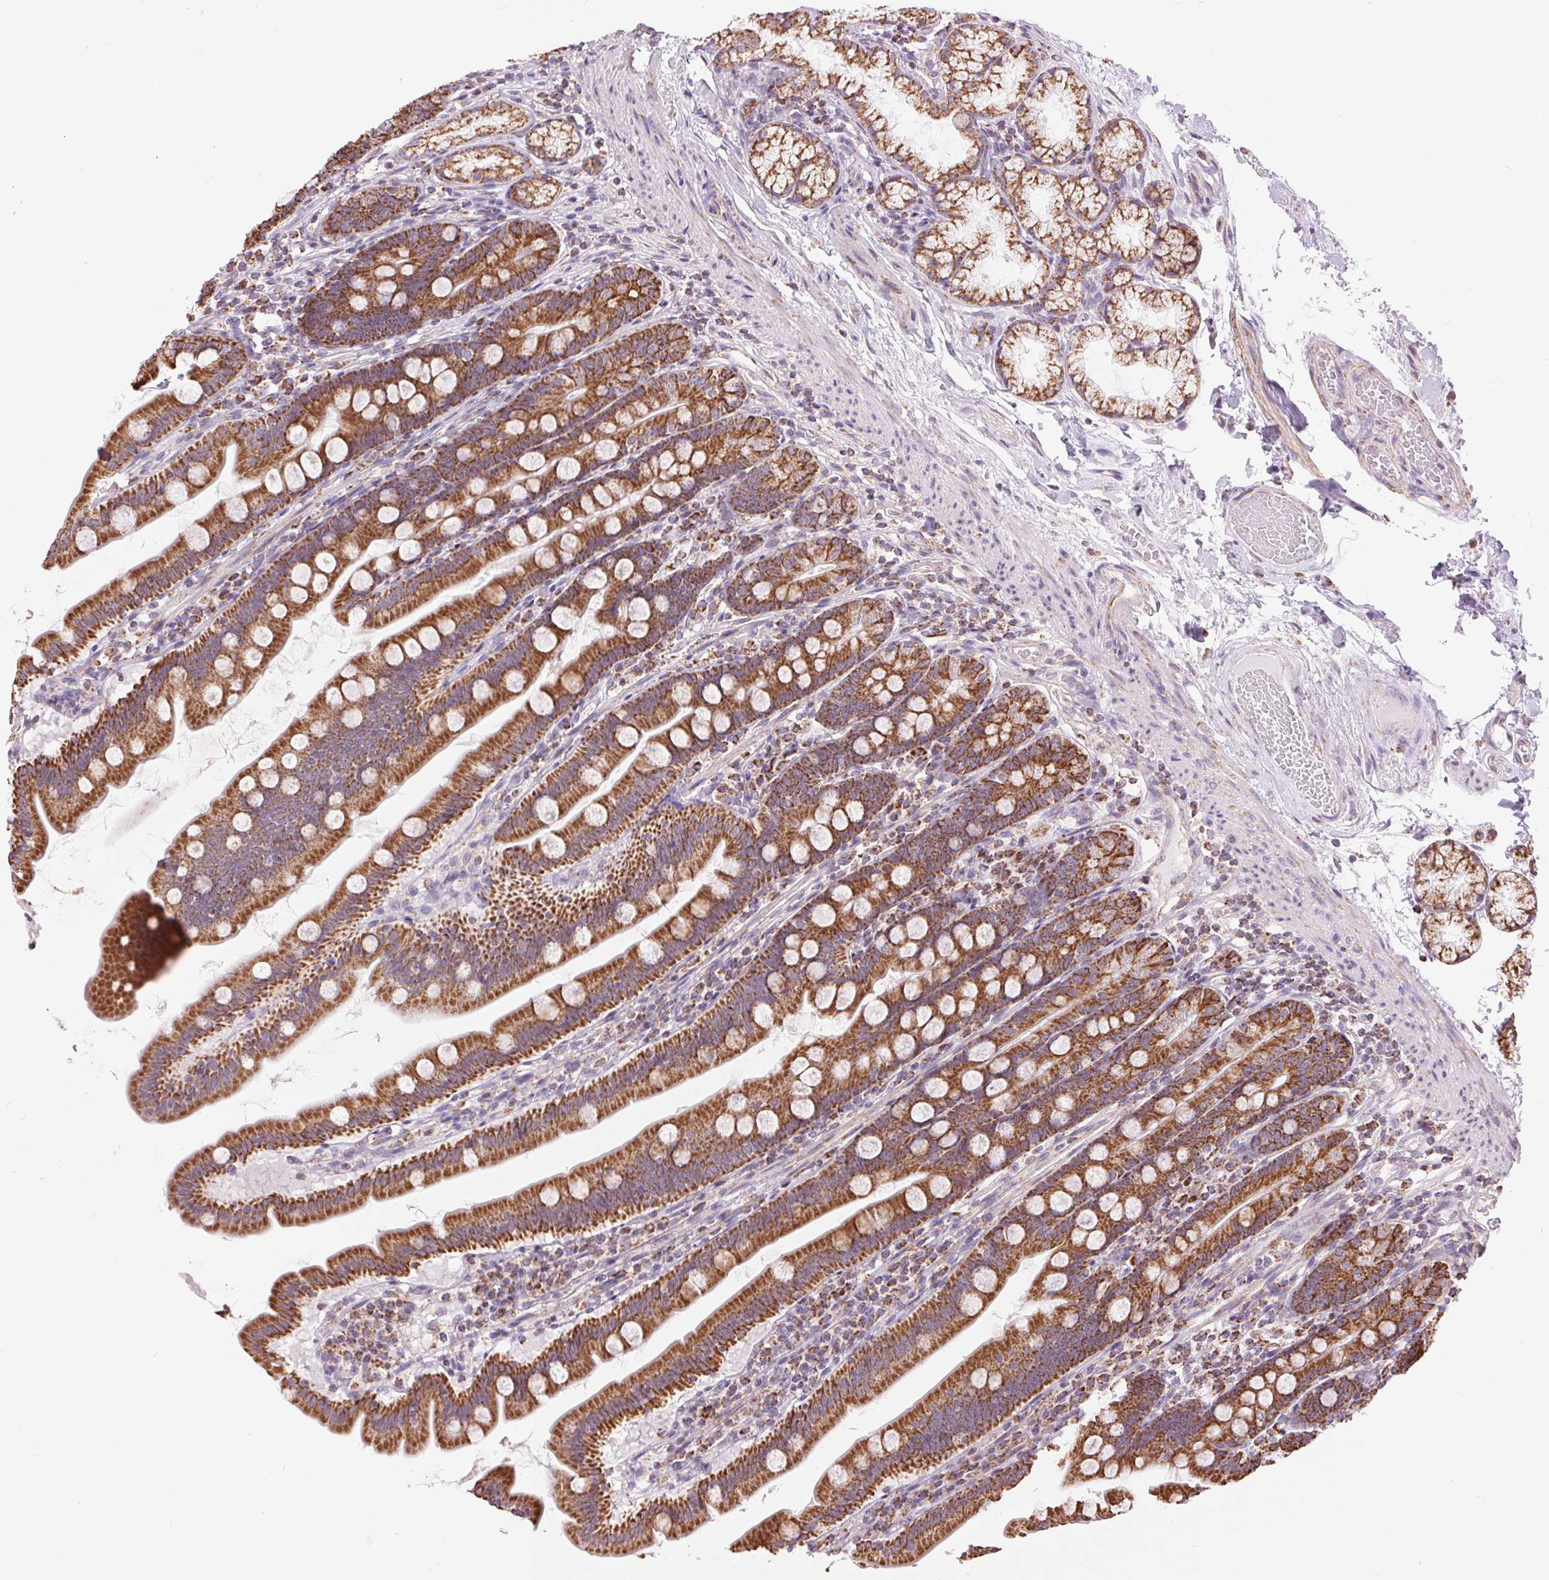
{"staining": {"intensity": "strong", "quantity": ">75%", "location": "cytoplasmic/membranous"}, "tissue": "duodenum", "cell_type": "Glandular cells", "image_type": "normal", "snomed": [{"axis": "morphology", "description": "Normal tissue, NOS"}, {"axis": "topography", "description": "Duodenum"}], "caption": "Duodenum stained with DAB IHC demonstrates high levels of strong cytoplasmic/membranous positivity in about >75% of glandular cells.", "gene": "ATP5PB", "patient": {"sex": "female", "age": 67}}